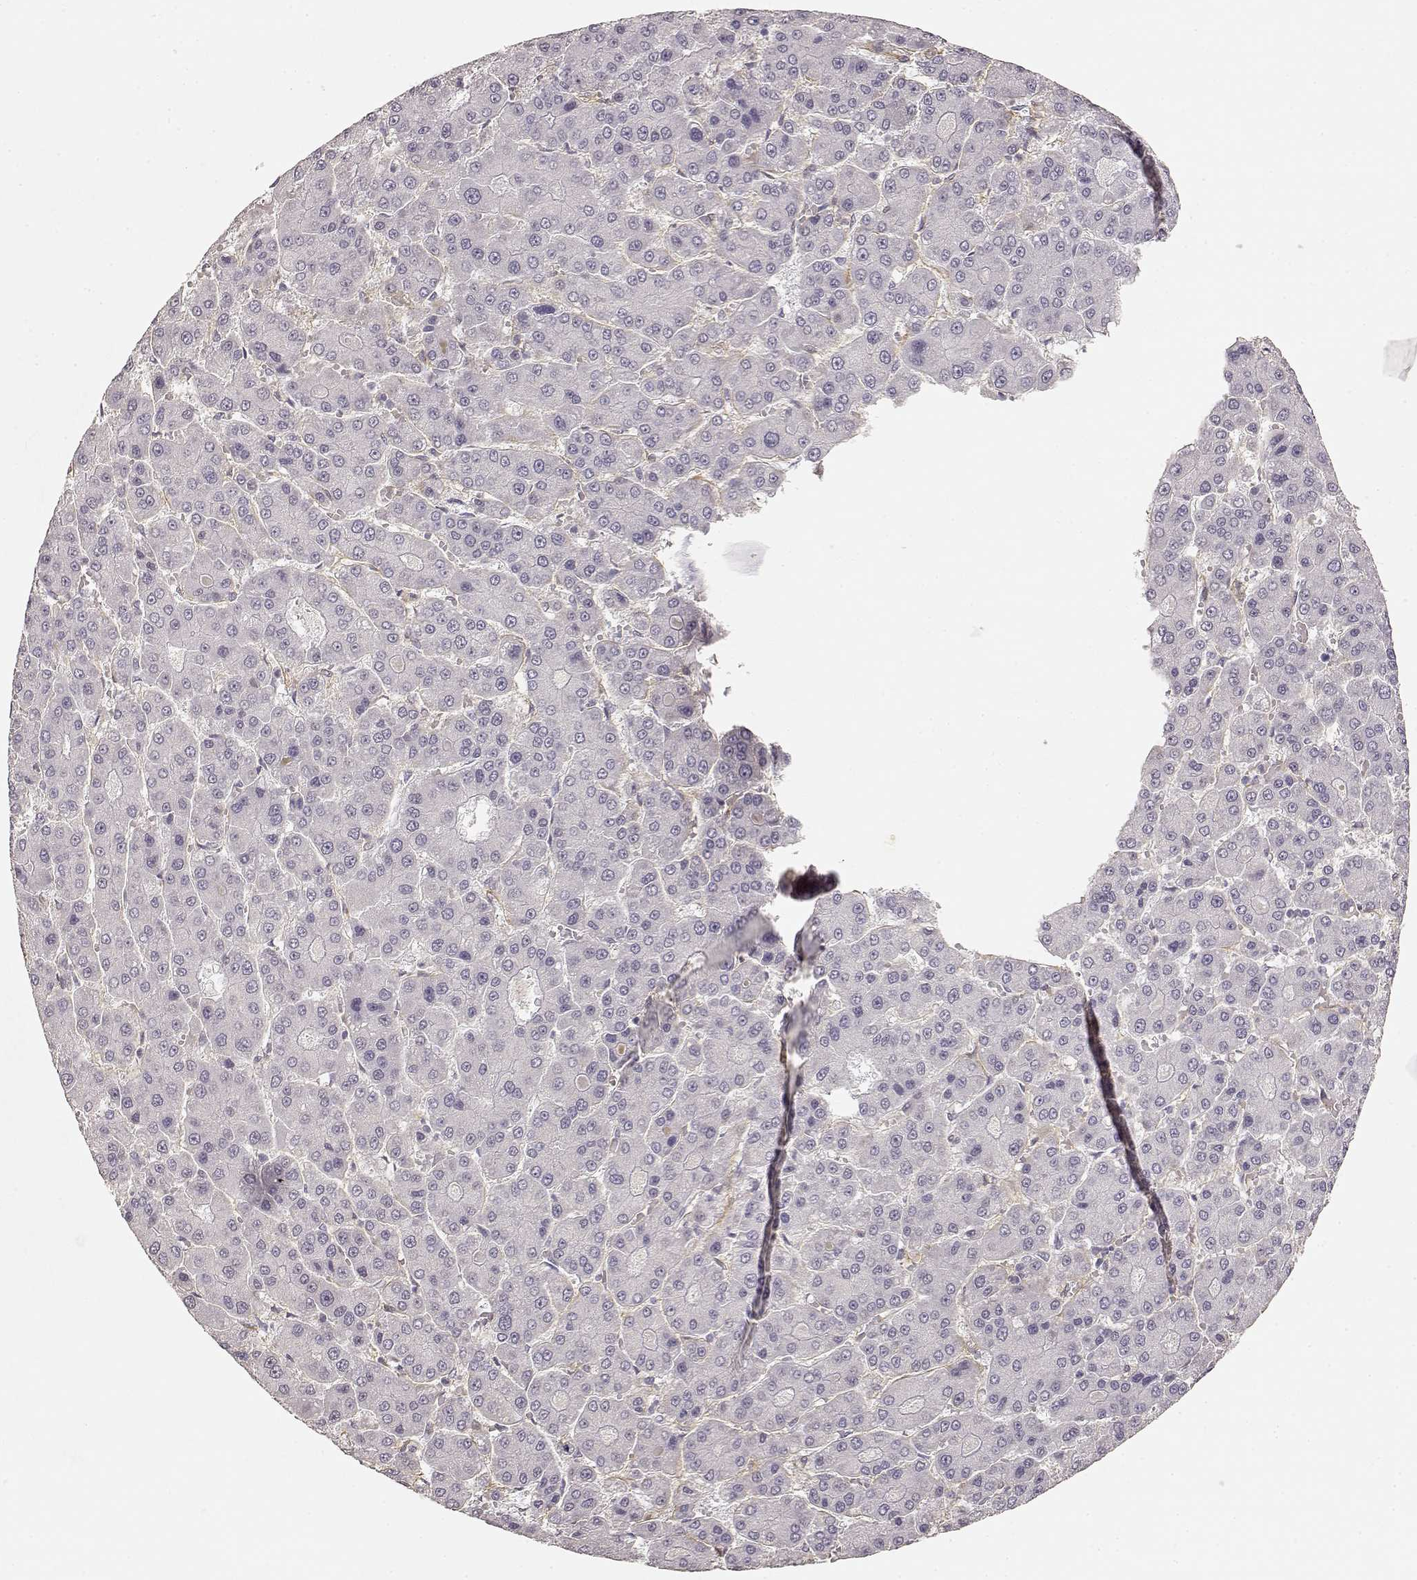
{"staining": {"intensity": "negative", "quantity": "none", "location": "none"}, "tissue": "liver cancer", "cell_type": "Tumor cells", "image_type": "cancer", "snomed": [{"axis": "morphology", "description": "Carcinoma, Hepatocellular, NOS"}, {"axis": "topography", "description": "Liver"}], "caption": "Tumor cells show no significant protein staining in liver cancer (hepatocellular carcinoma).", "gene": "LAMA4", "patient": {"sex": "male", "age": 70}}